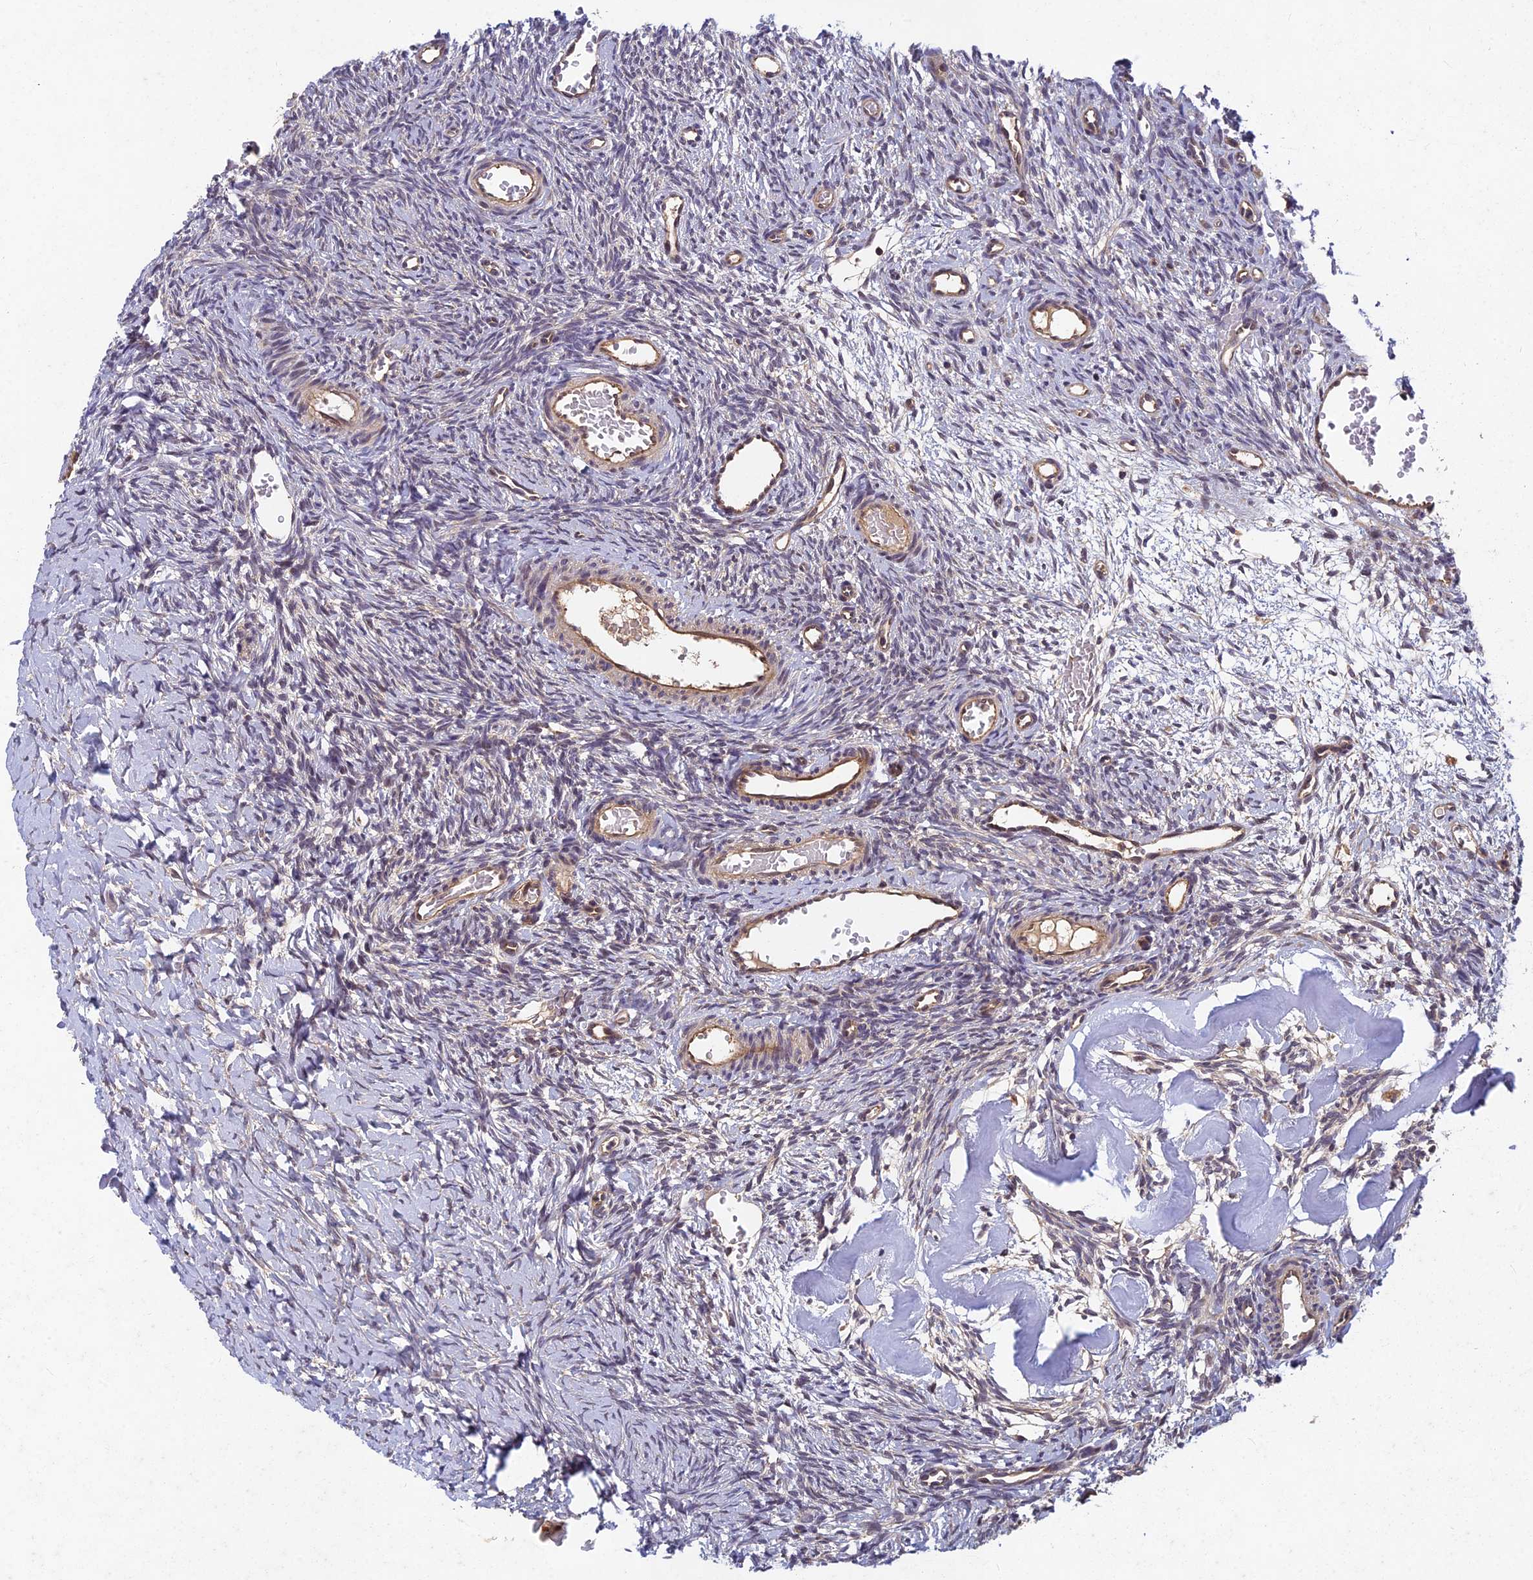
{"staining": {"intensity": "weak", "quantity": ">75%", "location": "cytoplasmic/membranous"}, "tissue": "ovary", "cell_type": "Follicle cells", "image_type": "normal", "snomed": [{"axis": "morphology", "description": "Normal tissue, NOS"}, {"axis": "topography", "description": "Ovary"}], "caption": "DAB (3,3'-diaminobenzidine) immunohistochemical staining of unremarkable ovary displays weak cytoplasmic/membranous protein expression in approximately >75% of follicle cells.", "gene": "PIKFYVE", "patient": {"sex": "female", "age": 39}}